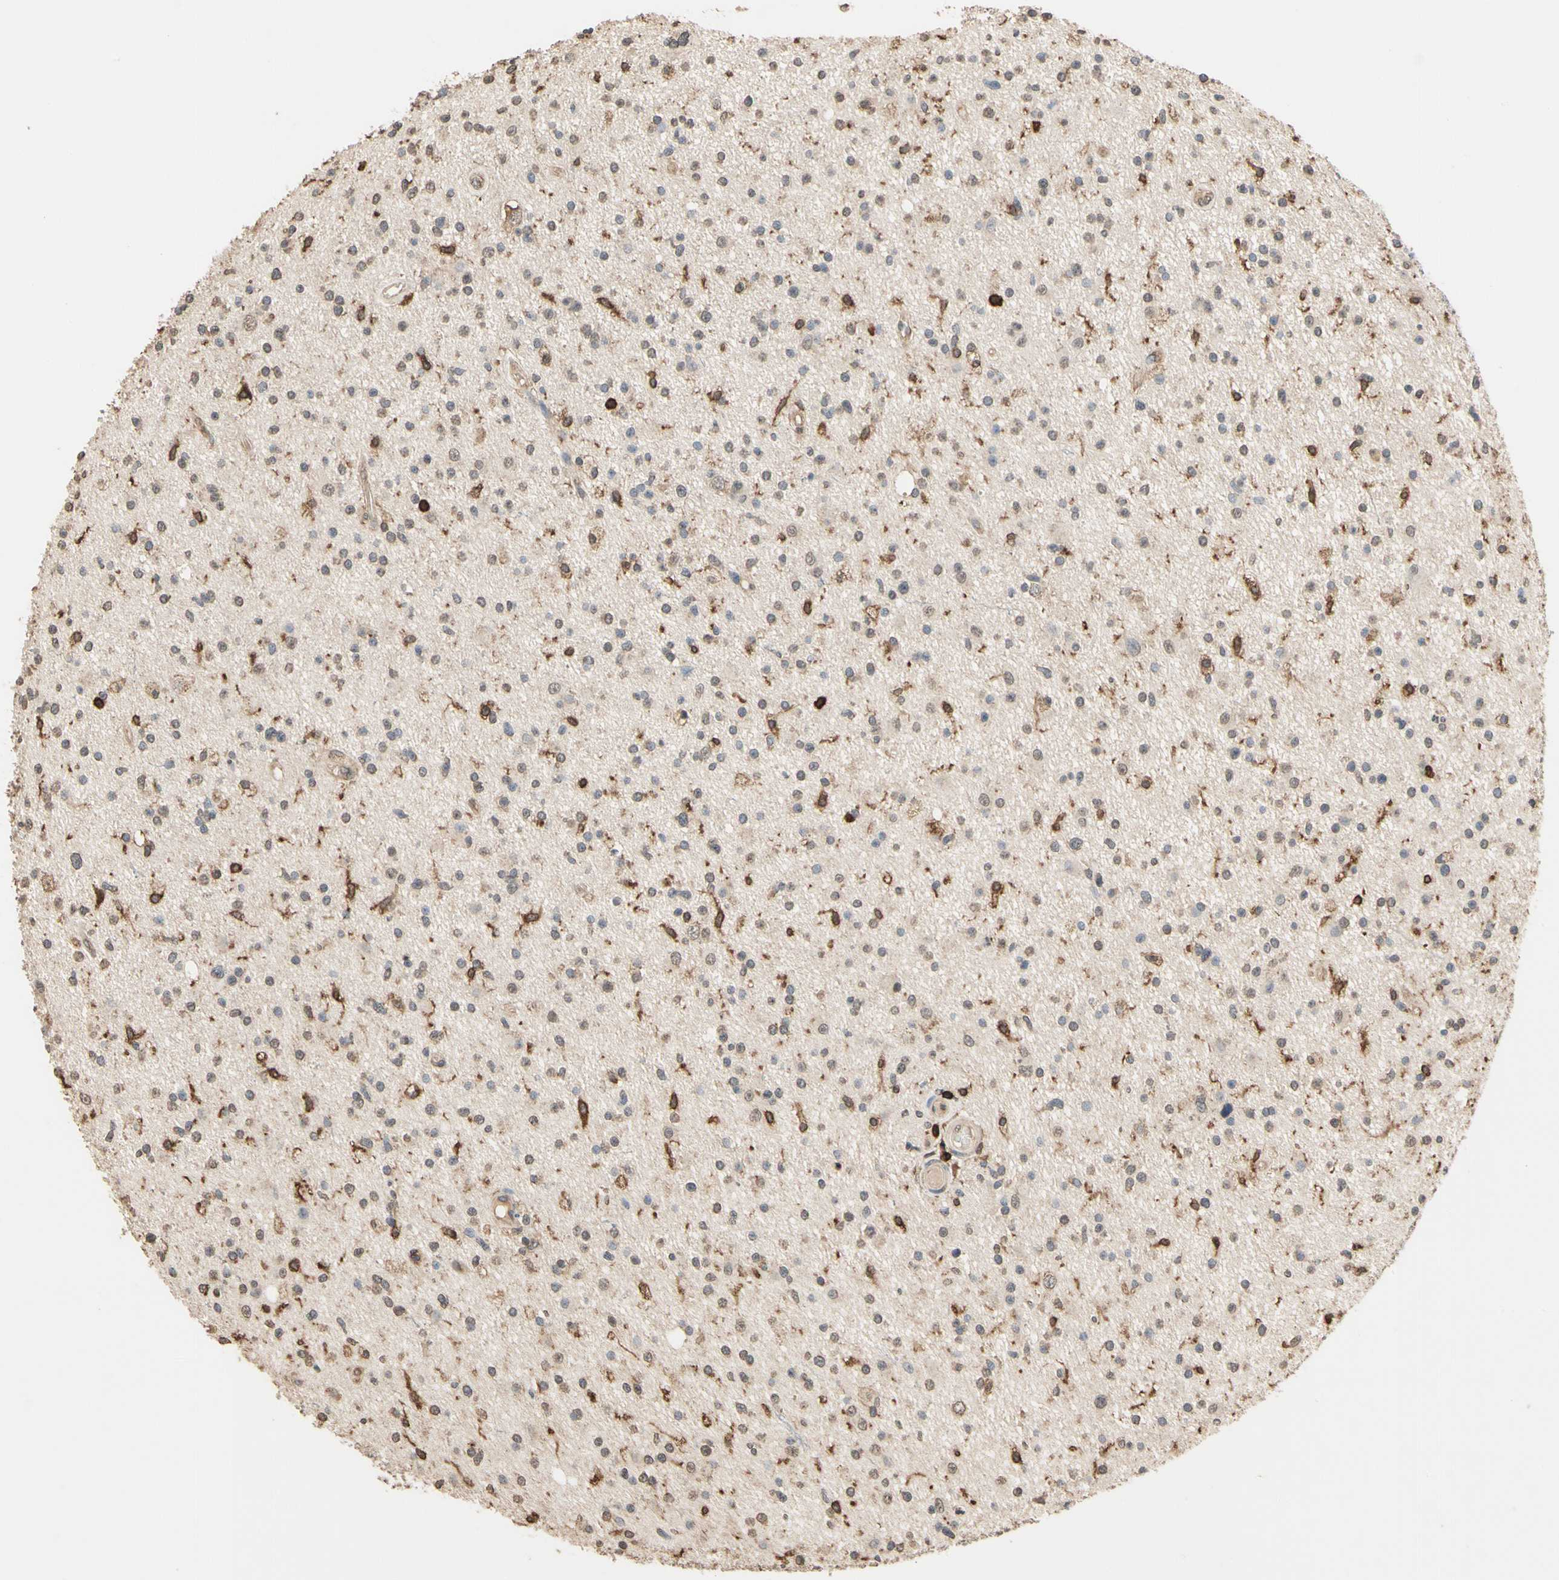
{"staining": {"intensity": "moderate", "quantity": "<25%", "location": "cytoplasmic/membranous"}, "tissue": "glioma", "cell_type": "Tumor cells", "image_type": "cancer", "snomed": [{"axis": "morphology", "description": "Glioma, malignant, High grade"}, {"axis": "topography", "description": "Brain"}], "caption": "An image of high-grade glioma (malignant) stained for a protein reveals moderate cytoplasmic/membranous brown staining in tumor cells.", "gene": "MAP3K10", "patient": {"sex": "male", "age": 33}}